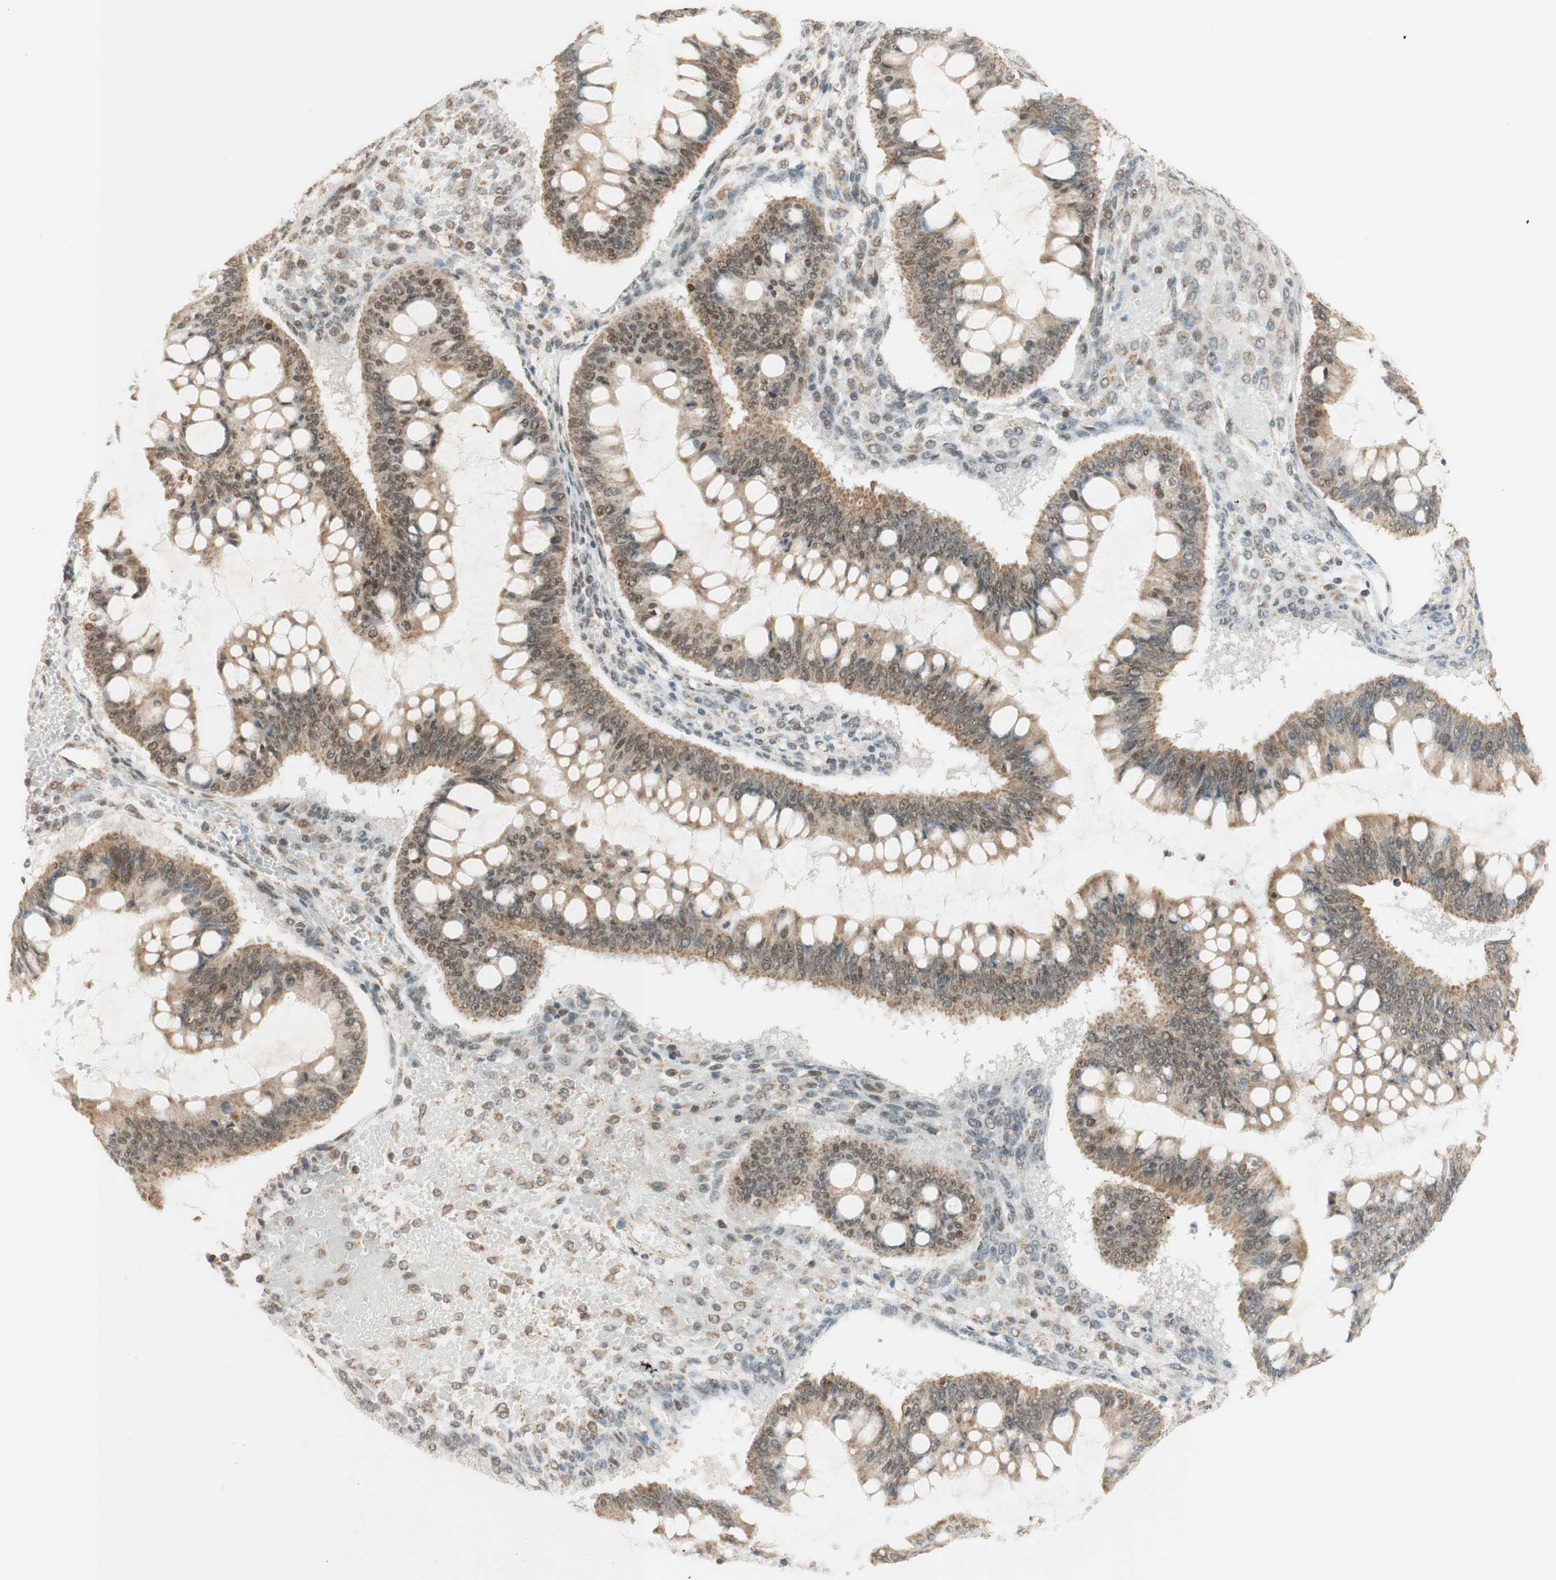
{"staining": {"intensity": "moderate", "quantity": ">75%", "location": "cytoplasmic/membranous,nuclear"}, "tissue": "ovarian cancer", "cell_type": "Tumor cells", "image_type": "cancer", "snomed": [{"axis": "morphology", "description": "Cystadenocarcinoma, mucinous, NOS"}, {"axis": "topography", "description": "Ovary"}], "caption": "A high-resolution photomicrograph shows immunohistochemistry staining of ovarian cancer (mucinous cystadenocarcinoma), which displays moderate cytoplasmic/membranous and nuclear expression in approximately >75% of tumor cells.", "gene": "ZNF782", "patient": {"sex": "female", "age": 73}}